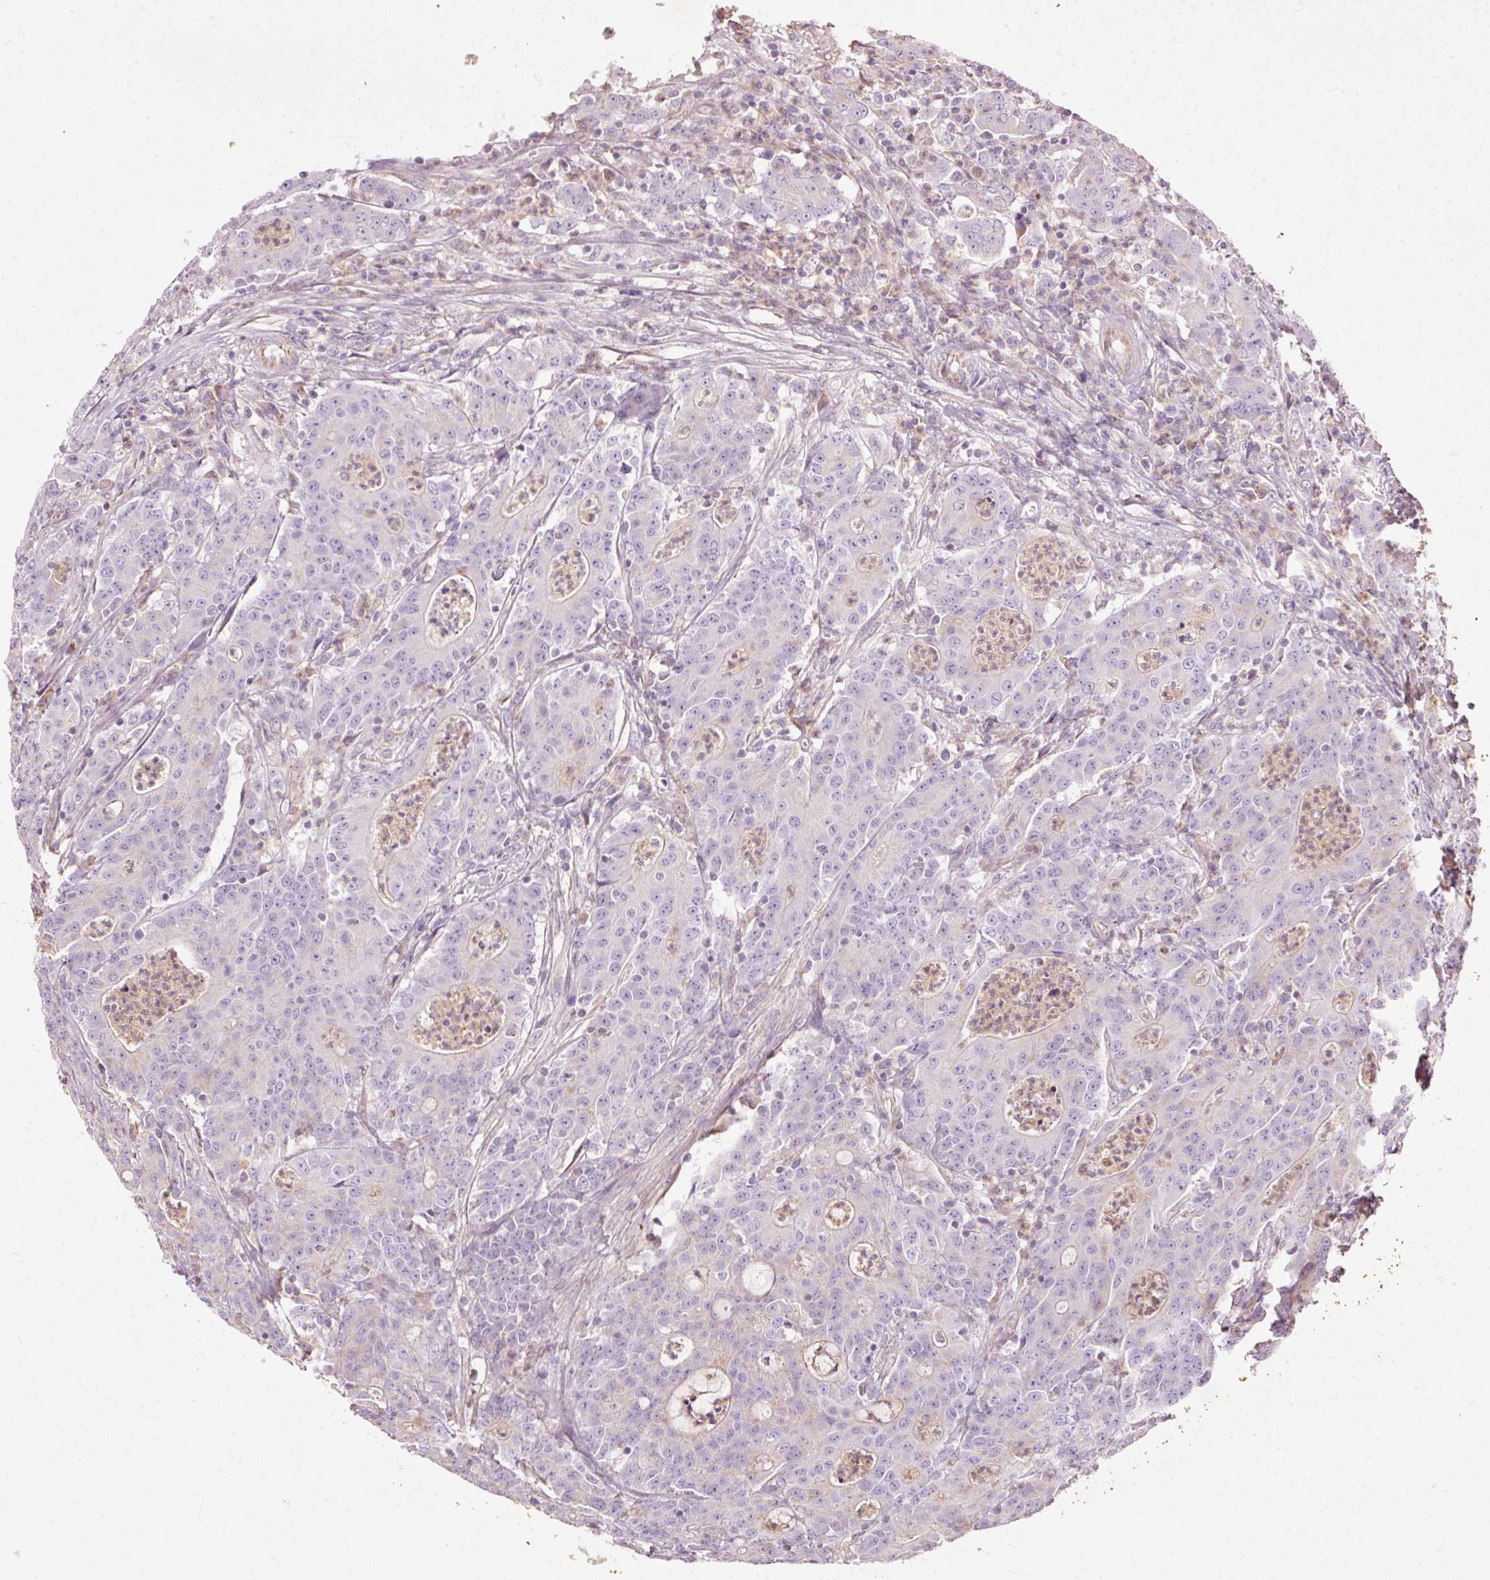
{"staining": {"intensity": "weak", "quantity": "<25%", "location": "cytoplasmic/membranous"}, "tissue": "colorectal cancer", "cell_type": "Tumor cells", "image_type": "cancer", "snomed": [{"axis": "morphology", "description": "Adenocarcinoma, NOS"}, {"axis": "topography", "description": "Colon"}], "caption": "An IHC micrograph of colorectal cancer (adenocarcinoma) is shown. There is no staining in tumor cells of colorectal cancer (adenocarcinoma). Nuclei are stained in blue.", "gene": "PRDX5", "patient": {"sex": "male", "age": 83}}